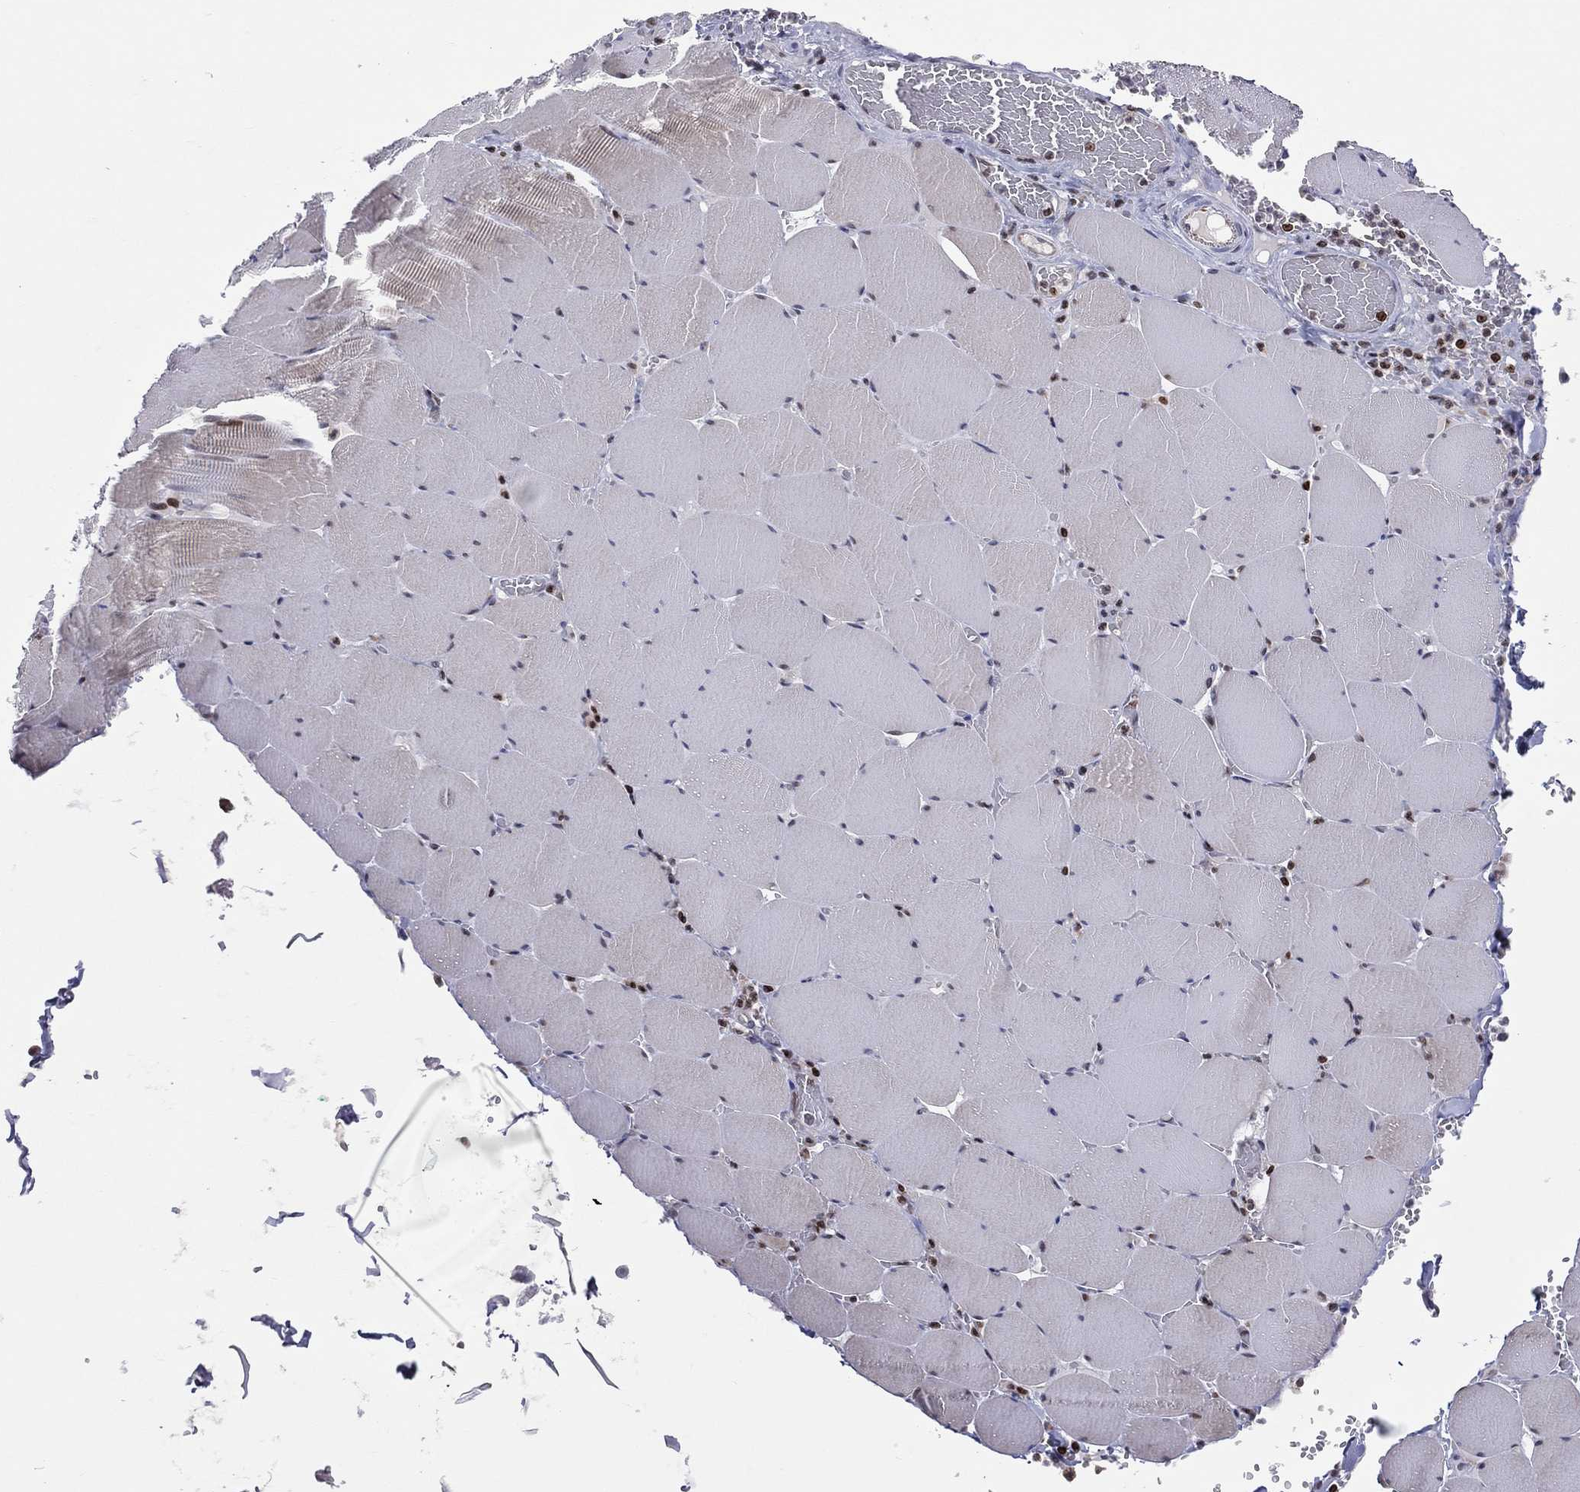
{"staining": {"intensity": "strong", "quantity": "<25%", "location": "nuclear"}, "tissue": "skeletal muscle", "cell_type": "Myocytes", "image_type": "normal", "snomed": [{"axis": "morphology", "description": "Normal tissue, NOS"}, {"axis": "morphology", "description": "Malignant melanoma, Metastatic site"}, {"axis": "topography", "description": "Skeletal muscle"}], "caption": "Approximately <25% of myocytes in normal human skeletal muscle reveal strong nuclear protein expression as visualized by brown immunohistochemical staining.", "gene": "DBF4B", "patient": {"sex": "male", "age": 50}}